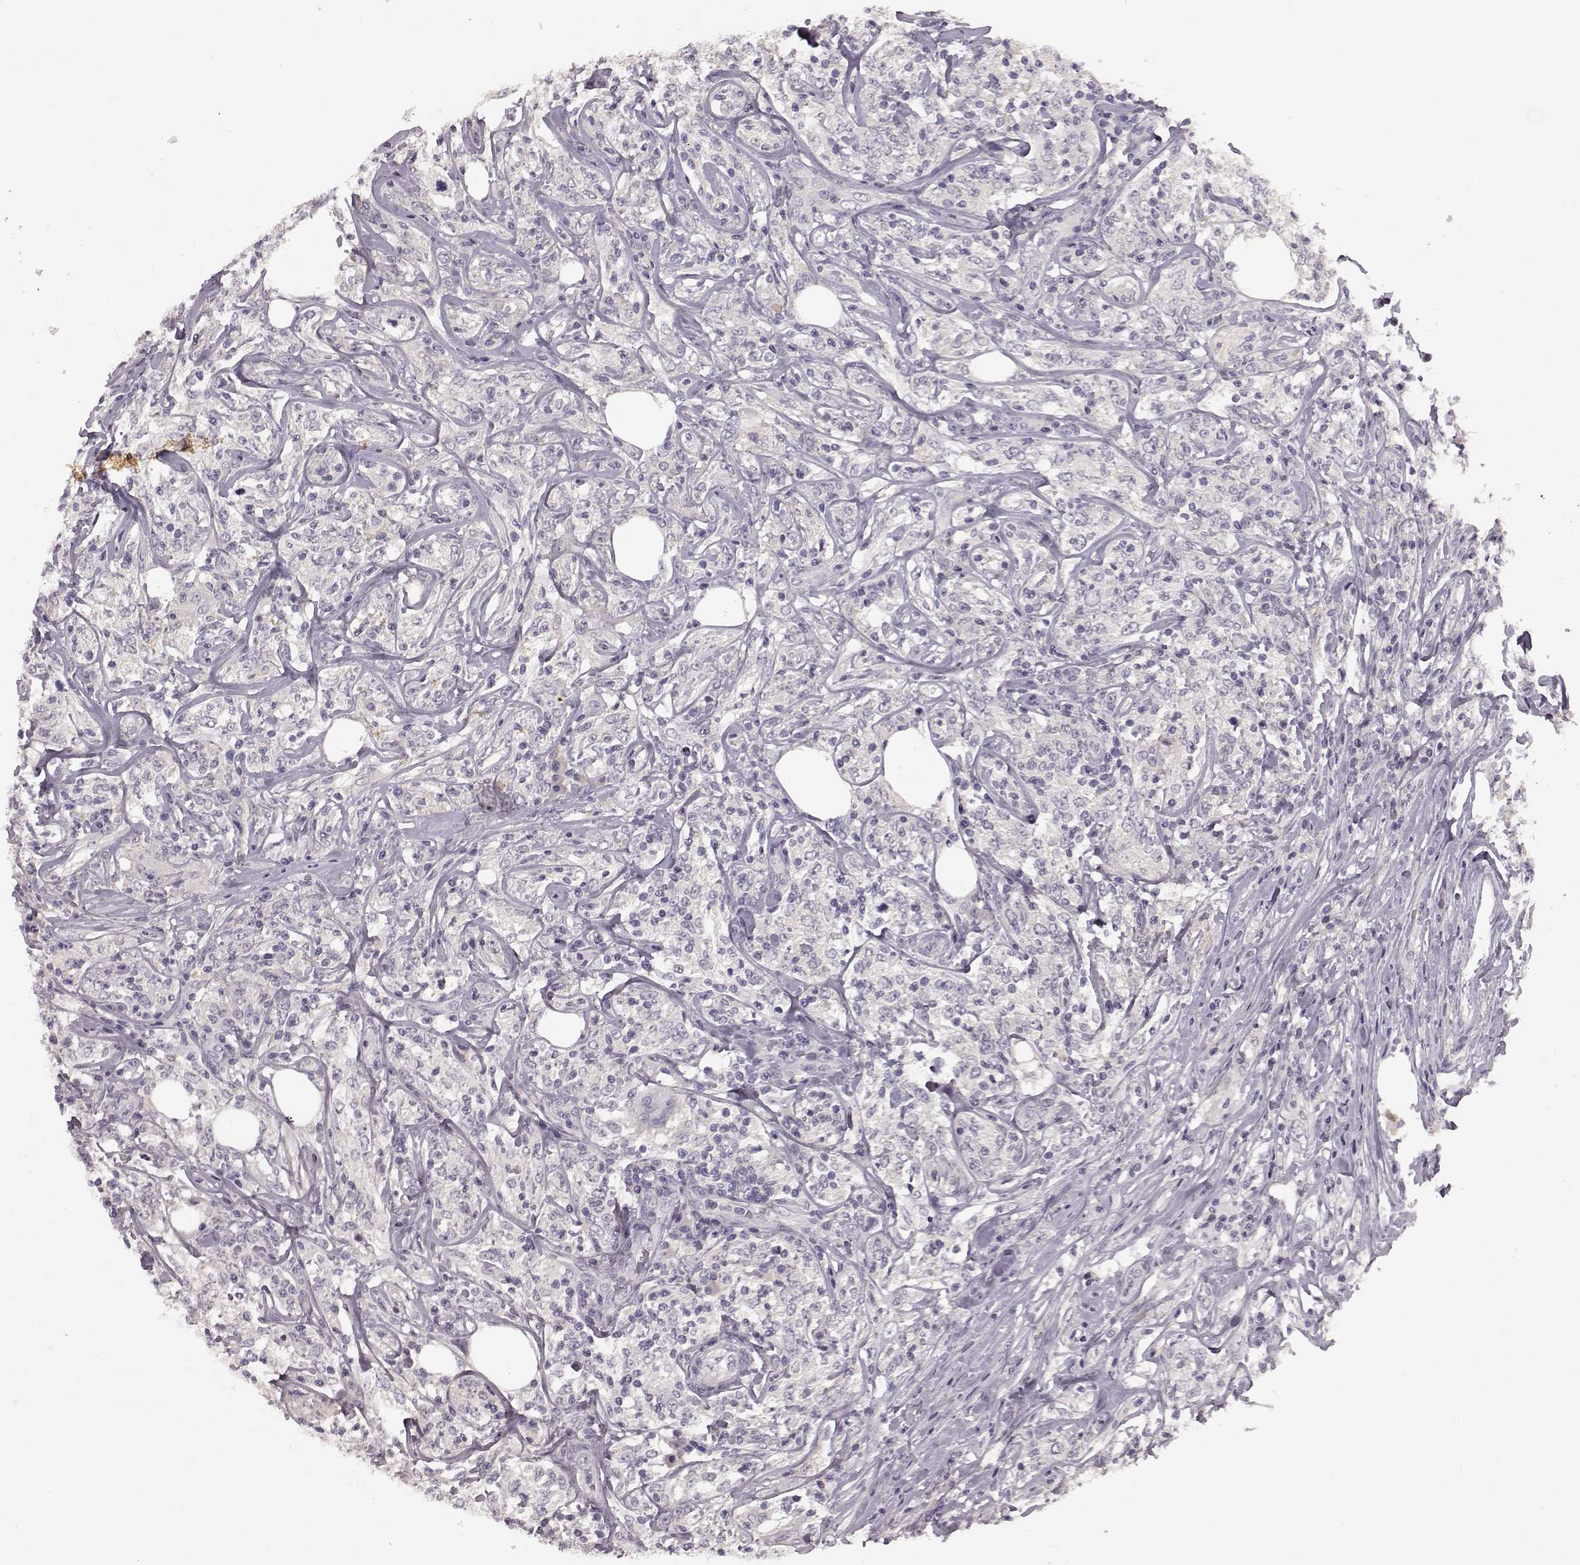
{"staining": {"intensity": "negative", "quantity": "none", "location": "none"}, "tissue": "lymphoma", "cell_type": "Tumor cells", "image_type": "cancer", "snomed": [{"axis": "morphology", "description": "Malignant lymphoma, non-Hodgkin's type, High grade"}, {"axis": "topography", "description": "Lymph node"}], "caption": "Immunohistochemical staining of malignant lymphoma, non-Hodgkin's type (high-grade) shows no significant expression in tumor cells.", "gene": "KRT85", "patient": {"sex": "female", "age": 84}}